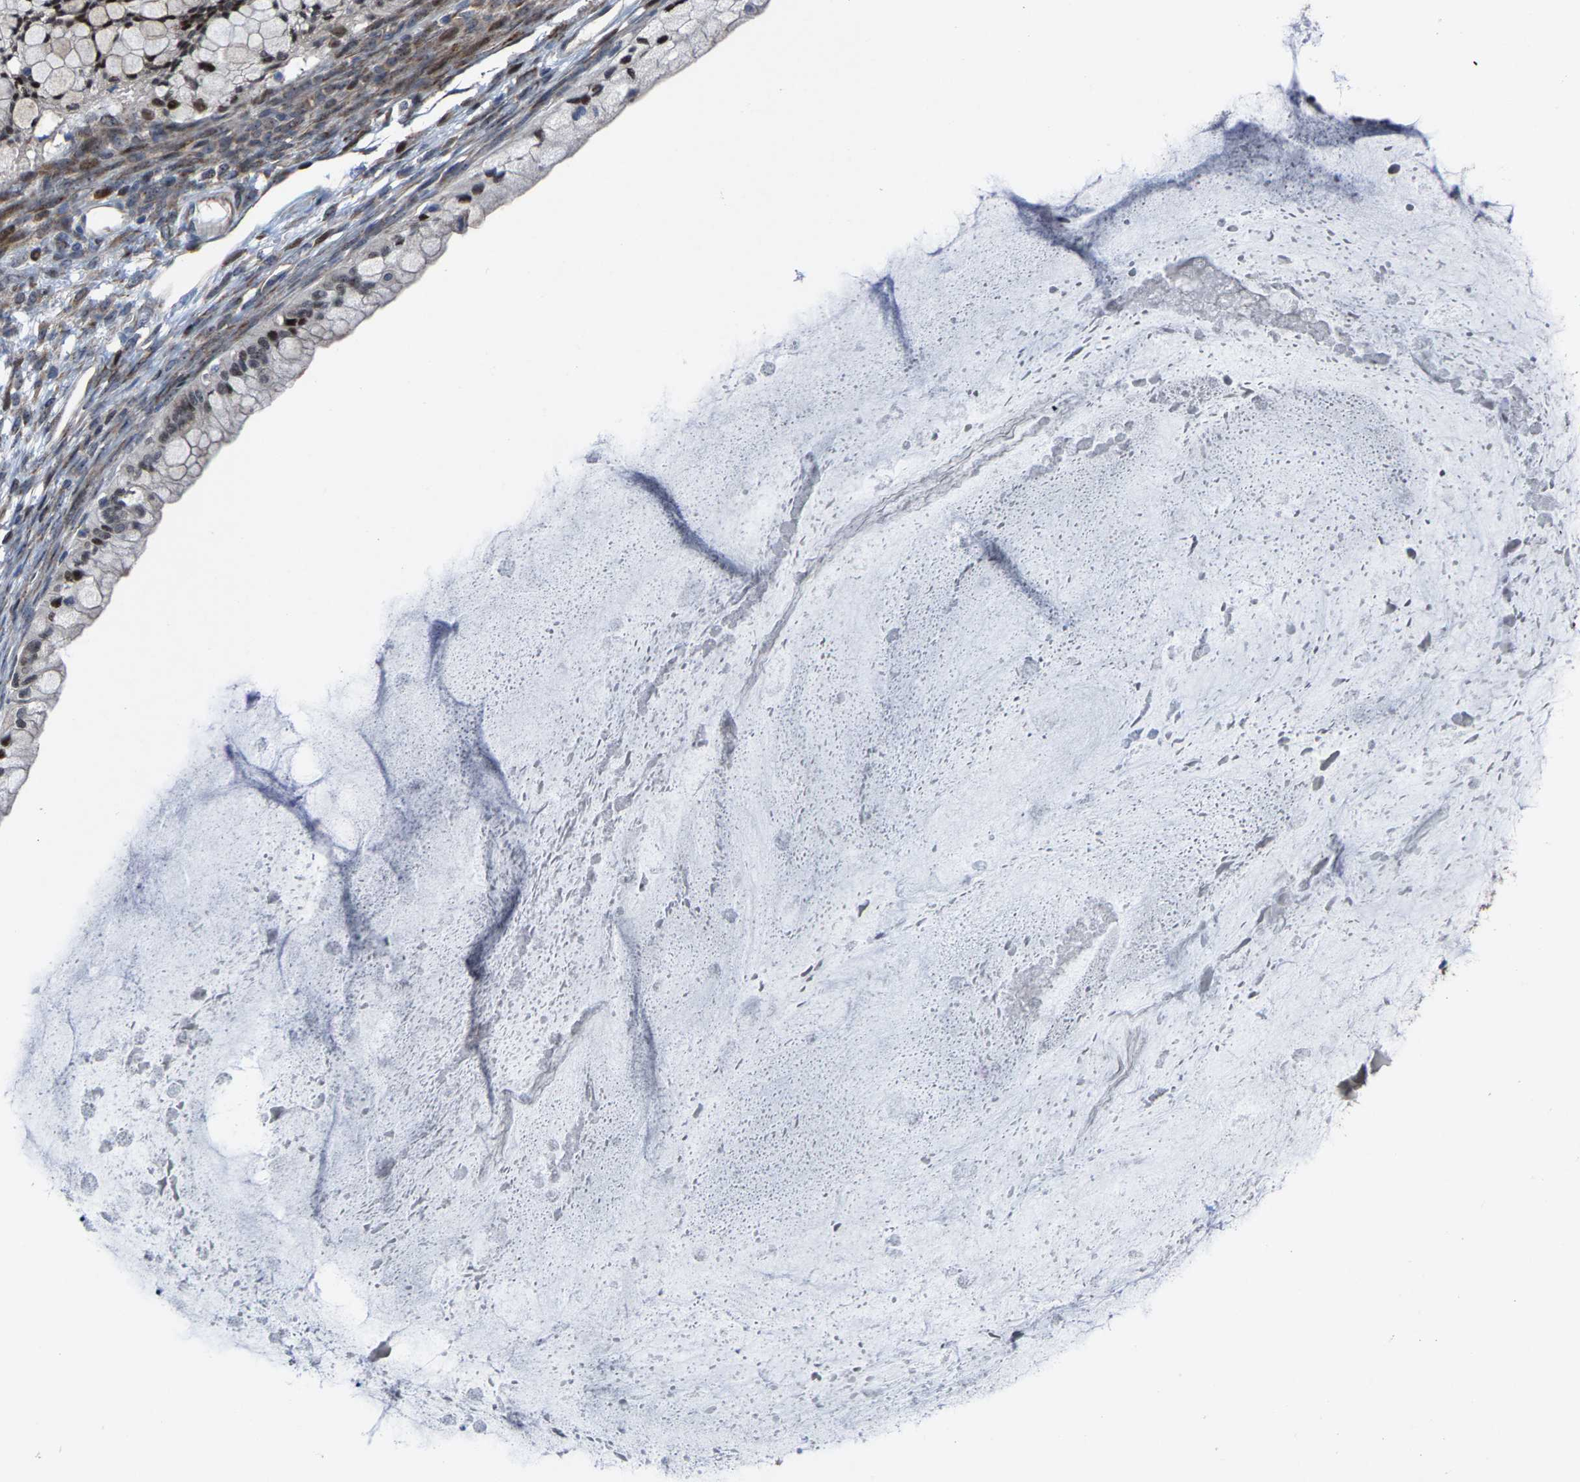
{"staining": {"intensity": "moderate", "quantity": "<25%", "location": "nuclear"}, "tissue": "ovarian cancer", "cell_type": "Tumor cells", "image_type": "cancer", "snomed": [{"axis": "morphology", "description": "Cystadenocarcinoma, mucinous, NOS"}, {"axis": "topography", "description": "Ovary"}], "caption": "Tumor cells reveal low levels of moderate nuclear positivity in approximately <25% of cells in mucinous cystadenocarcinoma (ovarian). (Brightfield microscopy of DAB IHC at high magnification).", "gene": "HAUS6", "patient": {"sex": "female", "age": 57}}